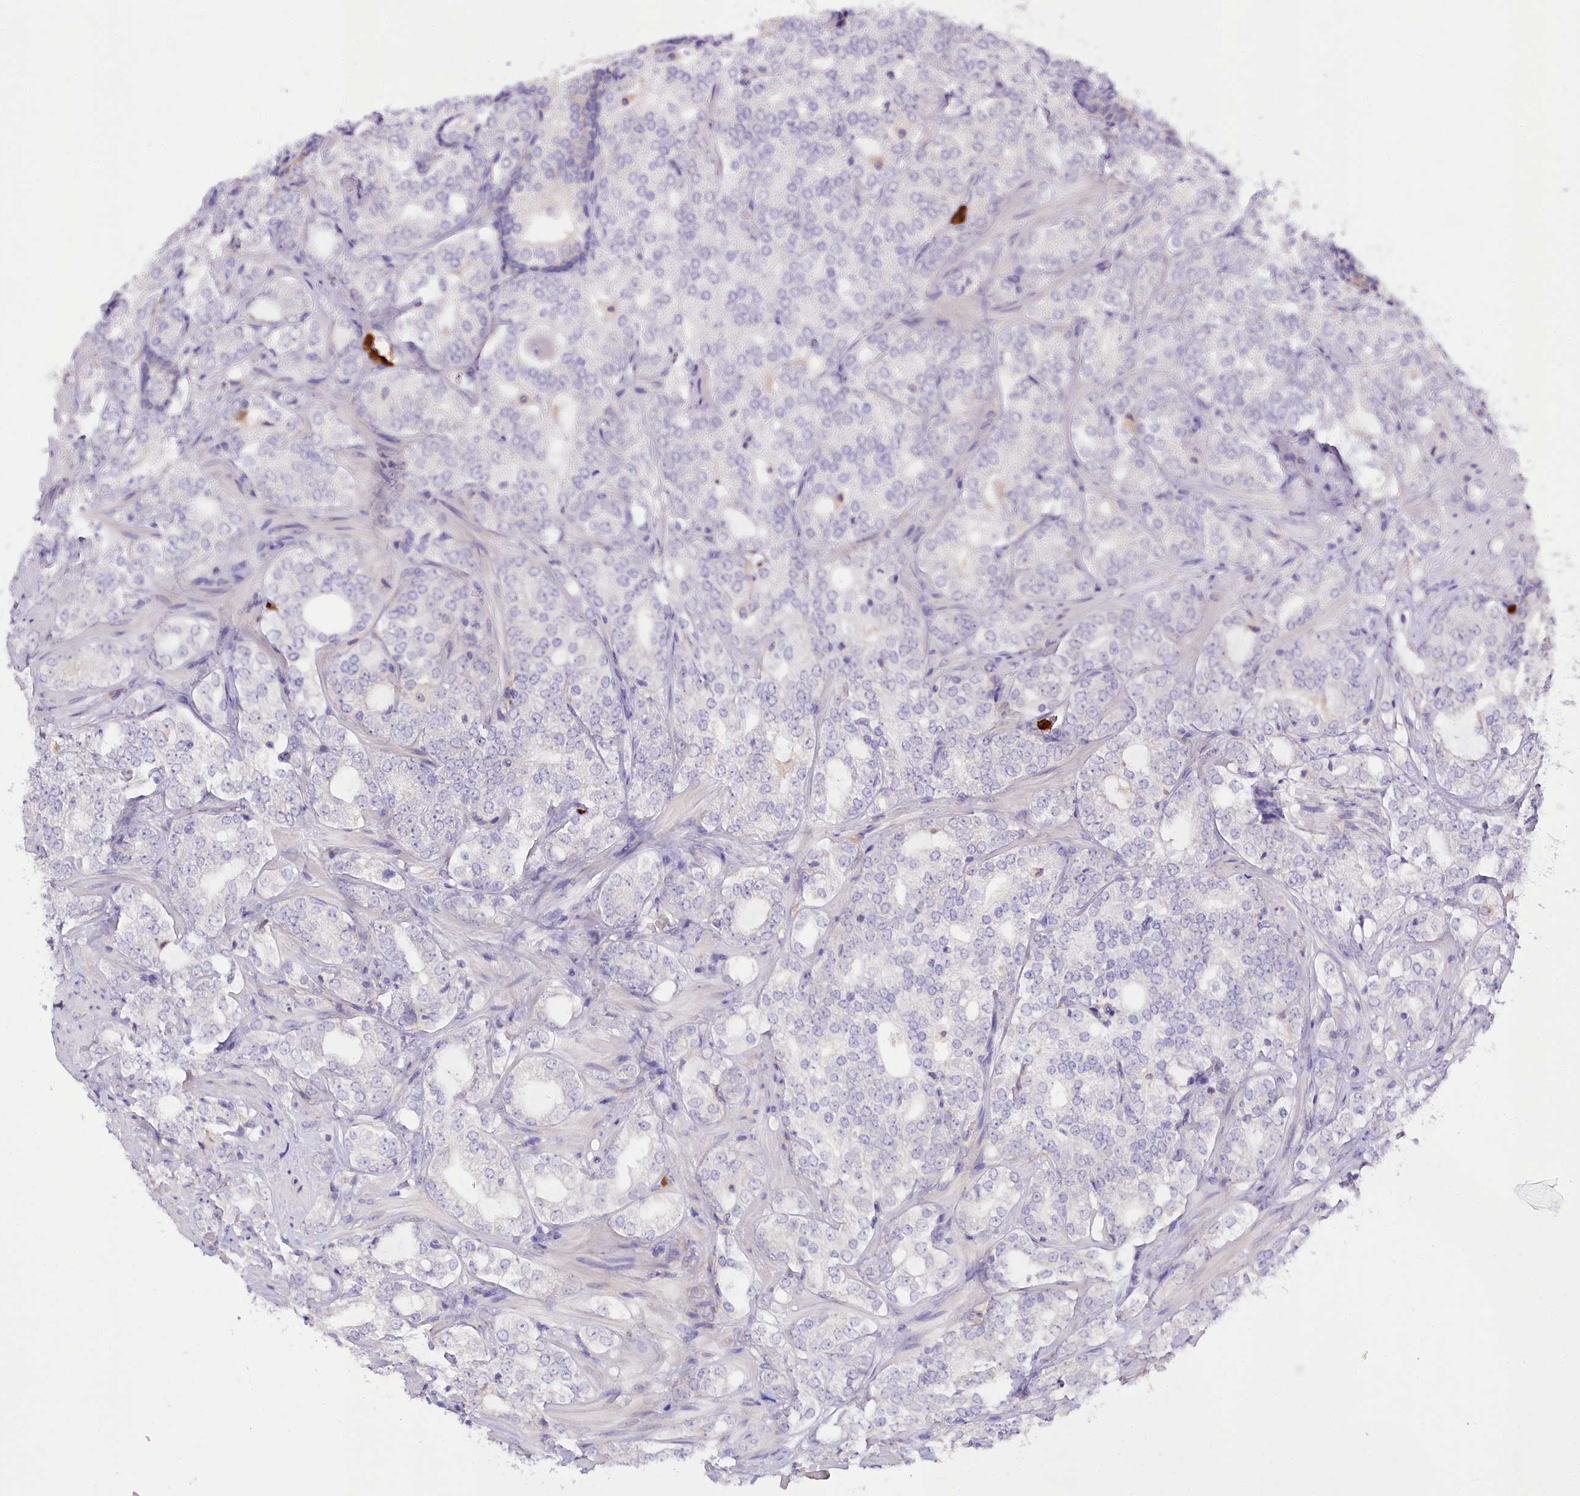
{"staining": {"intensity": "negative", "quantity": "none", "location": "none"}, "tissue": "prostate cancer", "cell_type": "Tumor cells", "image_type": "cancer", "snomed": [{"axis": "morphology", "description": "Adenocarcinoma, High grade"}, {"axis": "topography", "description": "Prostate"}], "caption": "Image shows no significant protein positivity in tumor cells of prostate cancer (adenocarcinoma (high-grade)).", "gene": "DPYD", "patient": {"sex": "male", "age": 64}}